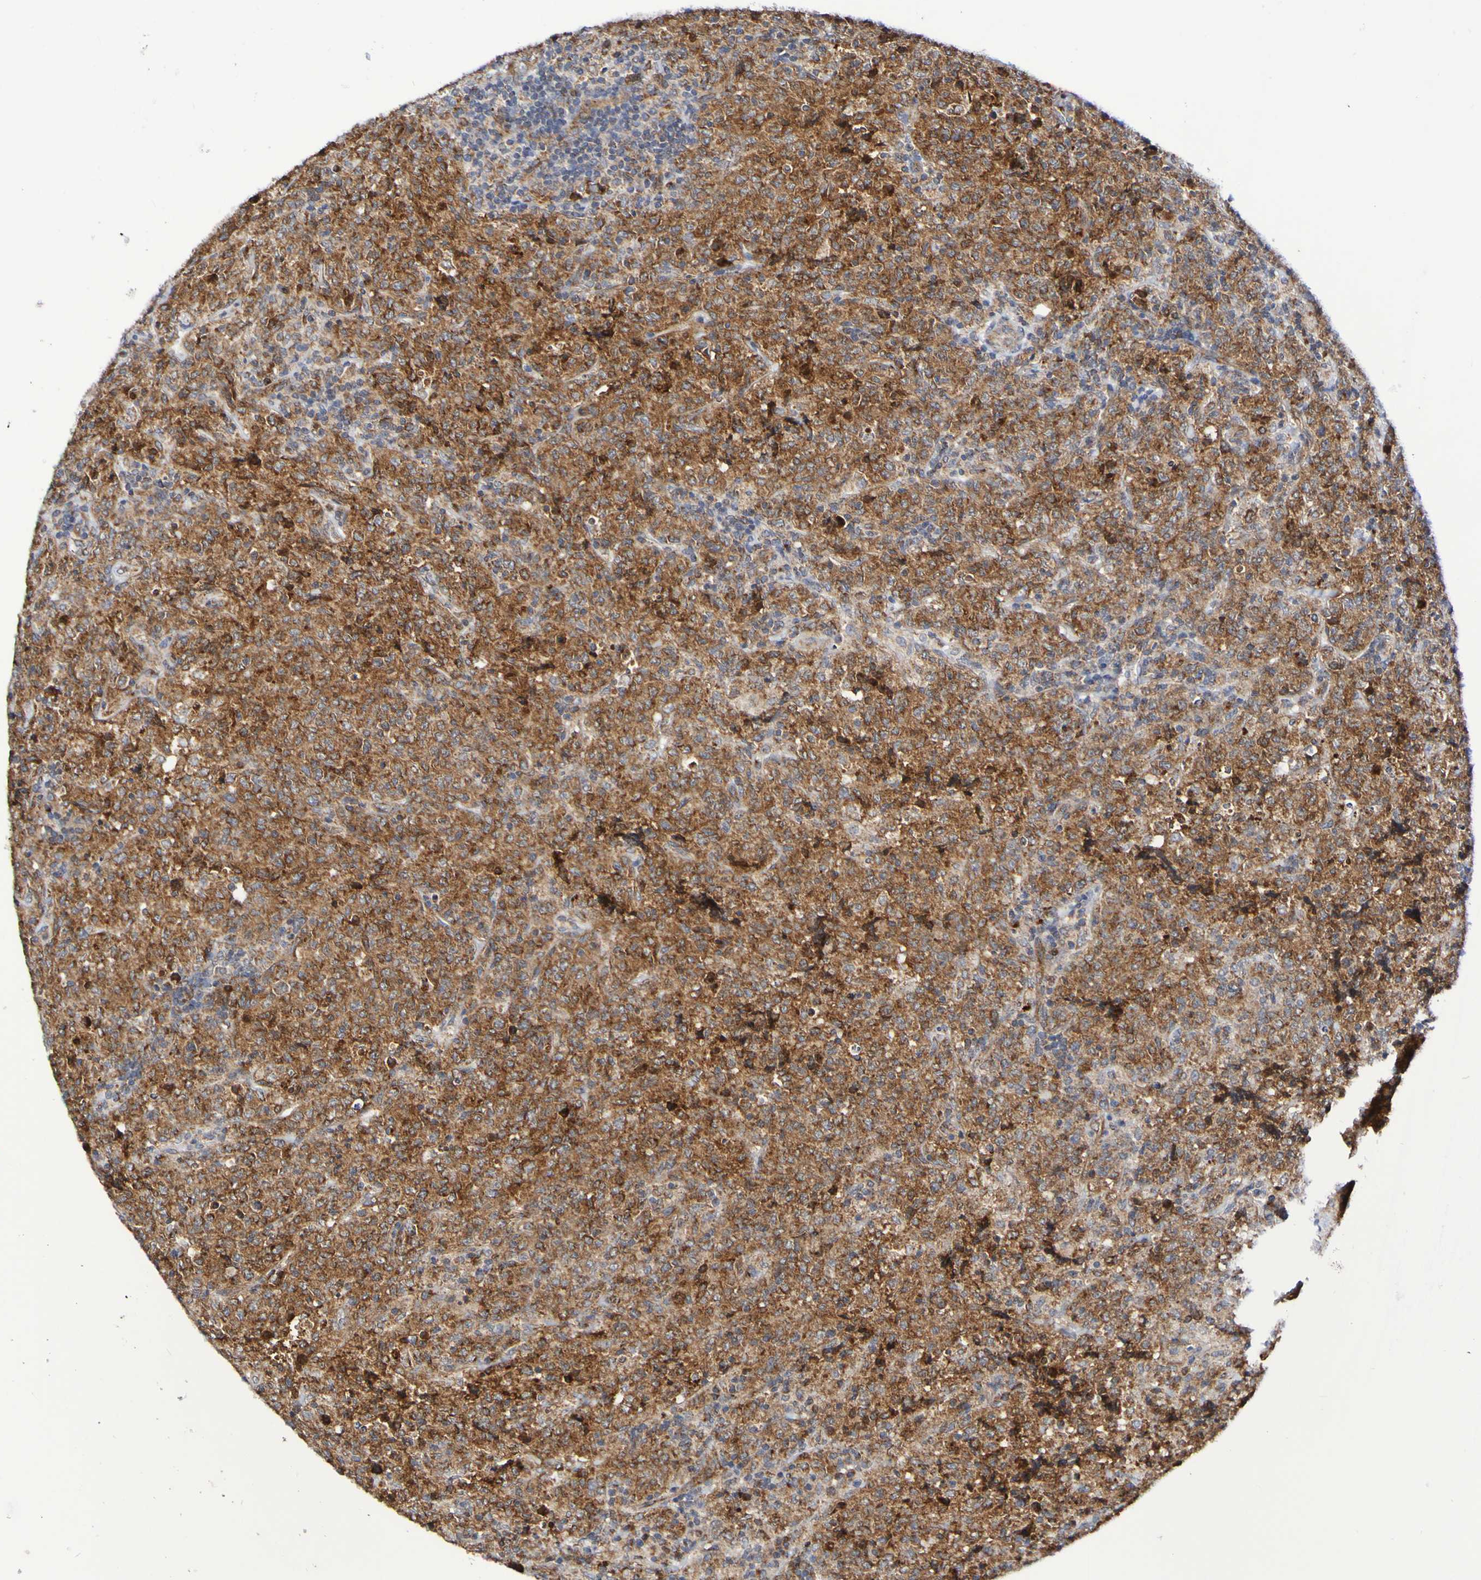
{"staining": {"intensity": "moderate", "quantity": ">75%", "location": "cytoplasmic/membranous"}, "tissue": "lymphoma", "cell_type": "Tumor cells", "image_type": "cancer", "snomed": [{"axis": "morphology", "description": "Malignant lymphoma, non-Hodgkin's type, High grade"}, {"axis": "topography", "description": "Tonsil"}], "caption": "Protein staining displays moderate cytoplasmic/membranous staining in approximately >75% of tumor cells in malignant lymphoma, non-Hodgkin's type (high-grade).", "gene": "GJB1", "patient": {"sex": "female", "age": 36}}